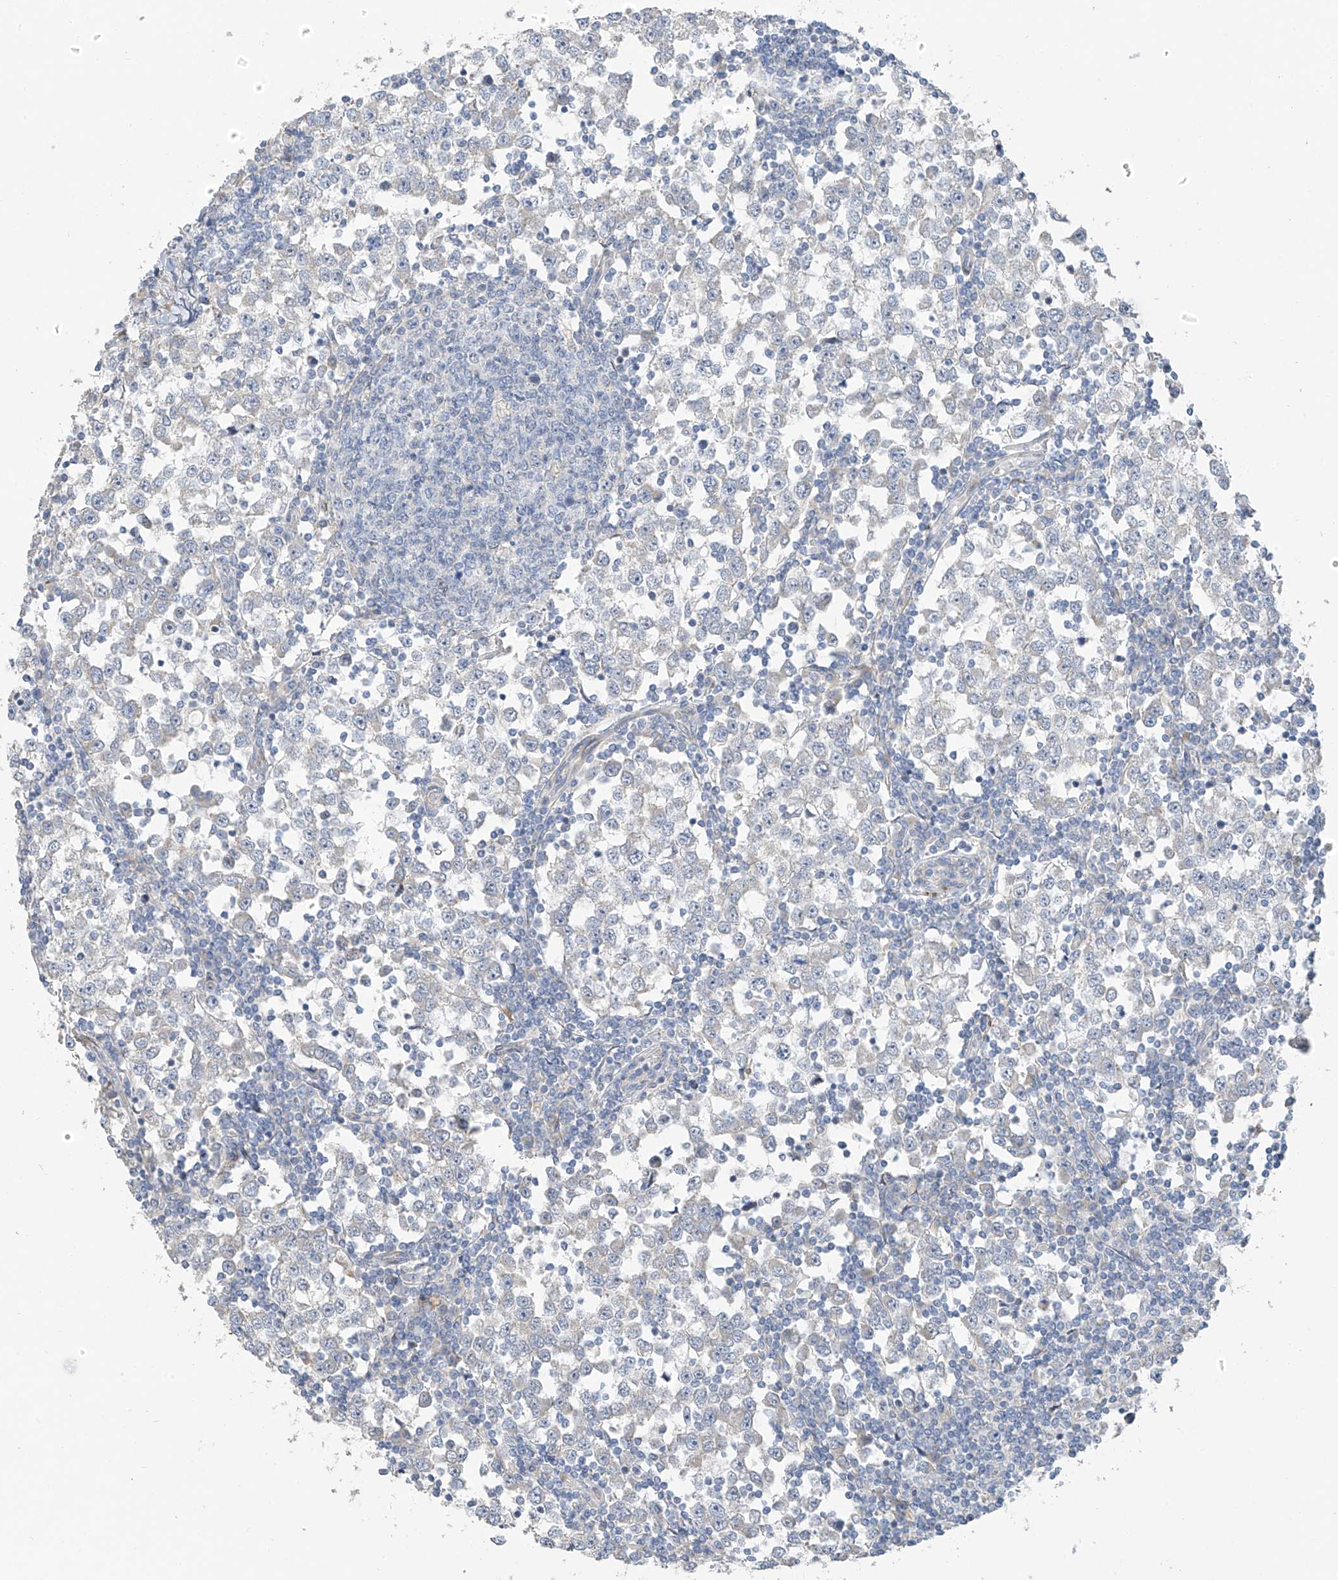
{"staining": {"intensity": "negative", "quantity": "none", "location": "none"}, "tissue": "testis cancer", "cell_type": "Tumor cells", "image_type": "cancer", "snomed": [{"axis": "morphology", "description": "Seminoma, NOS"}, {"axis": "topography", "description": "Testis"}], "caption": "The micrograph exhibits no significant expression in tumor cells of testis seminoma.", "gene": "ZNF641", "patient": {"sex": "male", "age": 65}}